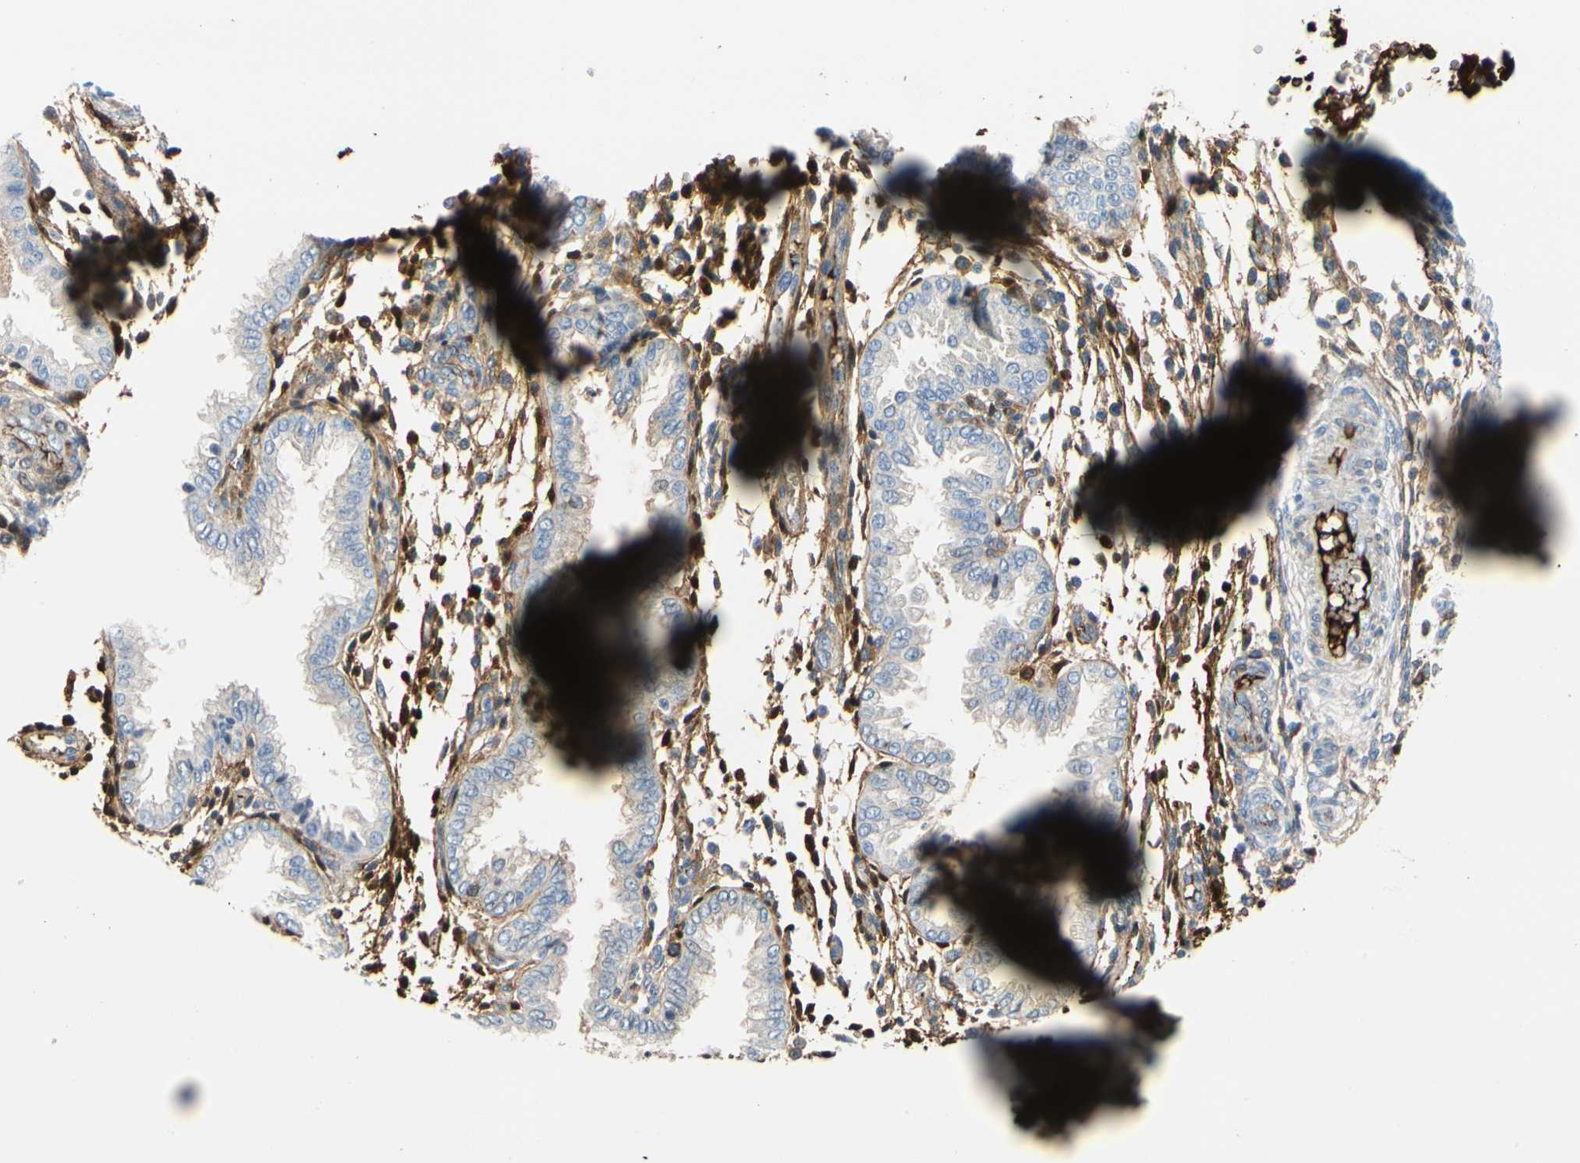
{"staining": {"intensity": "strong", "quantity": "25%-75%", "location": "cytoplasmic/membranous"}, "tissue": "endometrium", "cell_type": "Cells in endometrial stroma", "image_type": "normal", "snomed": [{"axis": "morphology", "description": "Normal tissue, NOS"}, {"axis": "topography", "description": "Endometrium"}], "caption": "High-power microscopy captured an IHC micrograph of normal endometrium, revealing strong cytoplasmic/membranous positivity in about 25%-75% of cells in endometrial stroma. Immunohistochemistry stains the protein in brown and the nuclei are stained blue.", "gene": "FGB", "patient": {"sex": "female", "age": 33}}